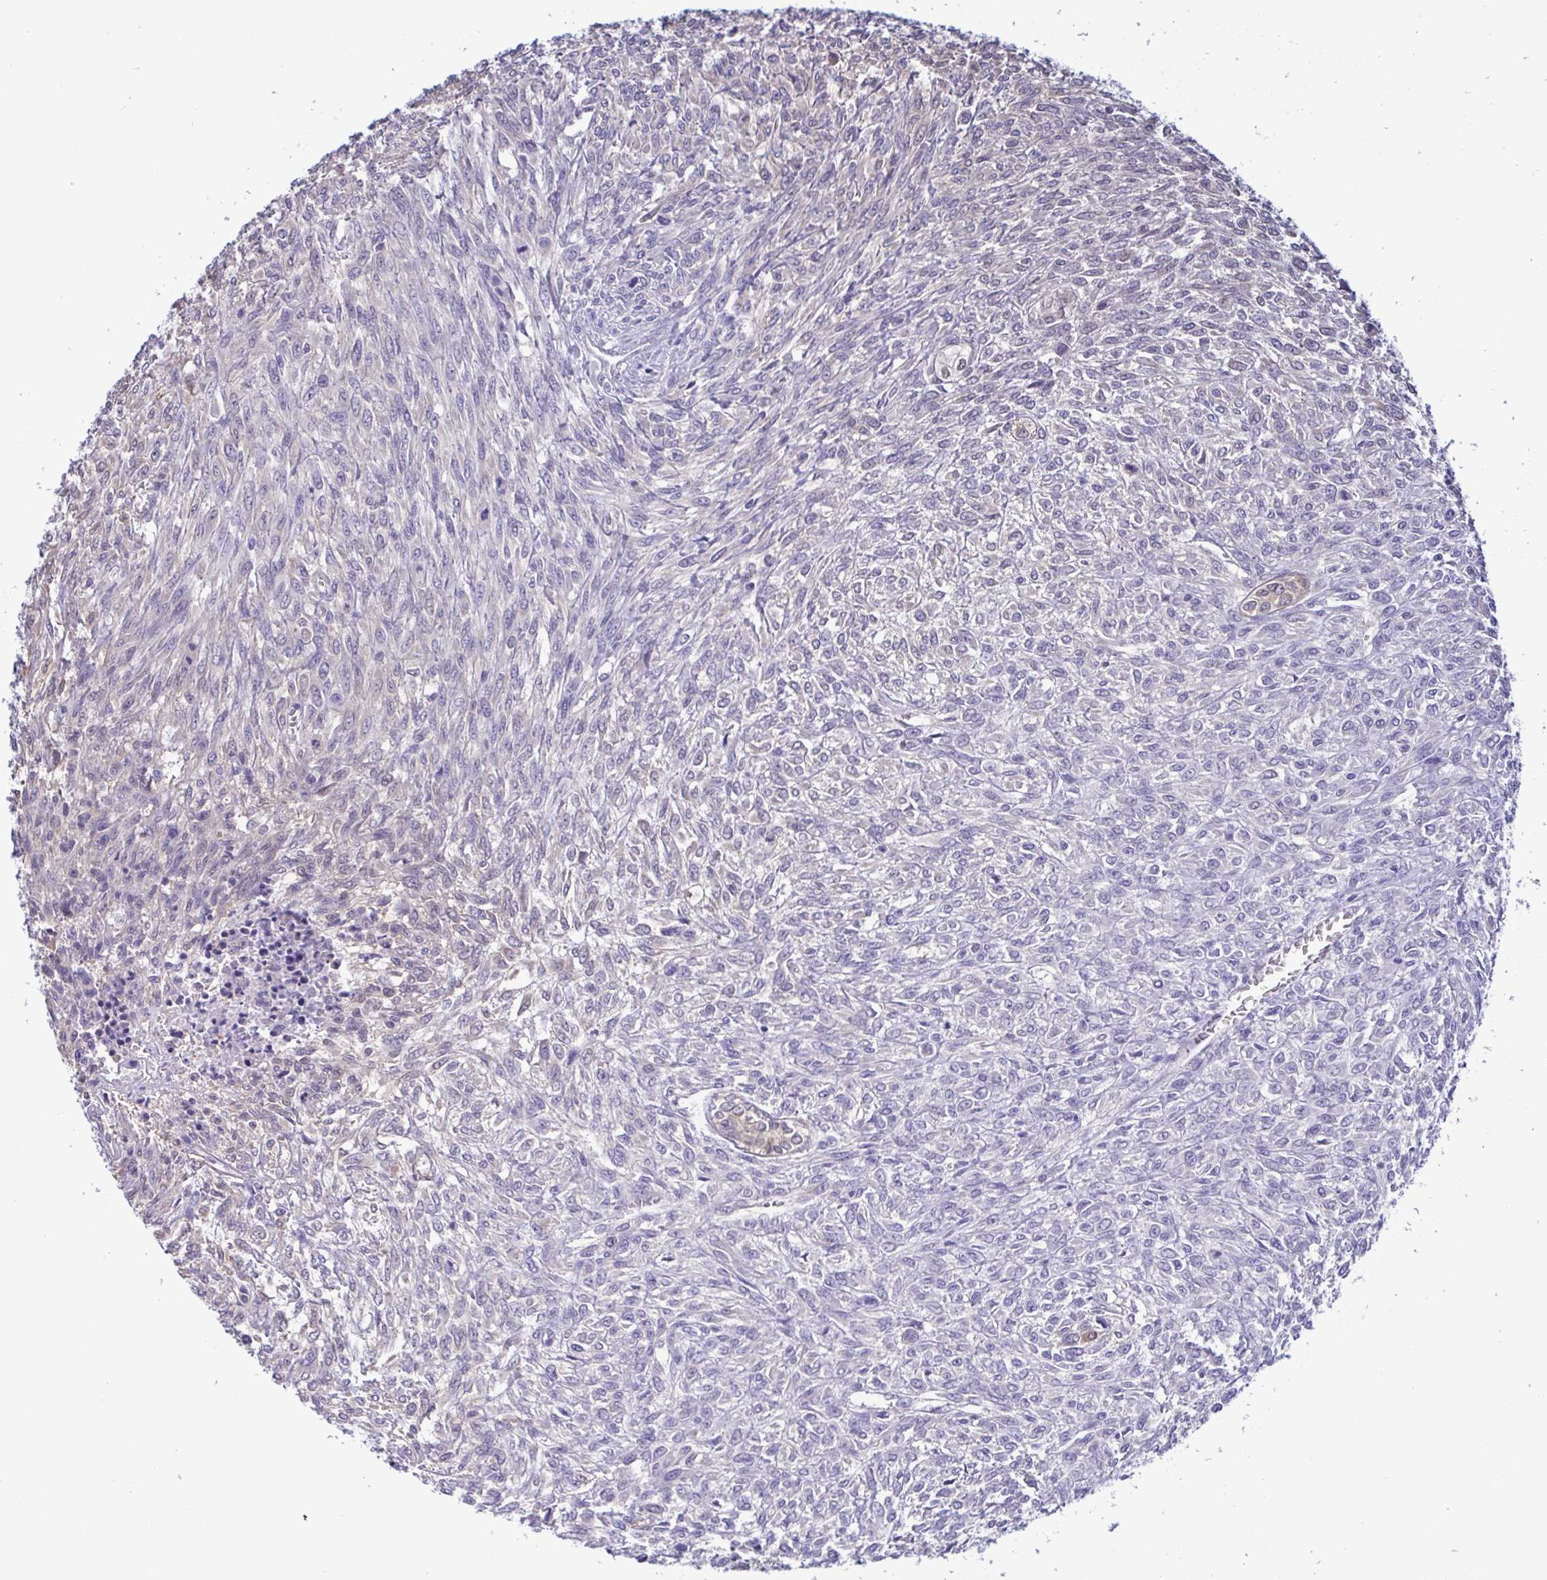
{"staining": {"intensity": "negative", "quantity": "none", "location": "none"}, "tissue": "renal cancer", "cell_type": "Tumor cells", "image_type": "cancer", "snomed": [{"axis": "morphology", "description": "Adenocarcinoma, NOS"}, {"axis": "topography", "description": "Kidney"}], "caption": "This is an IHC image of renal cancer (adenocarcinoma). There is no staining in tumor cells.", "gene": "LDHC", "patient": {"sex": "male", "age": 58}}